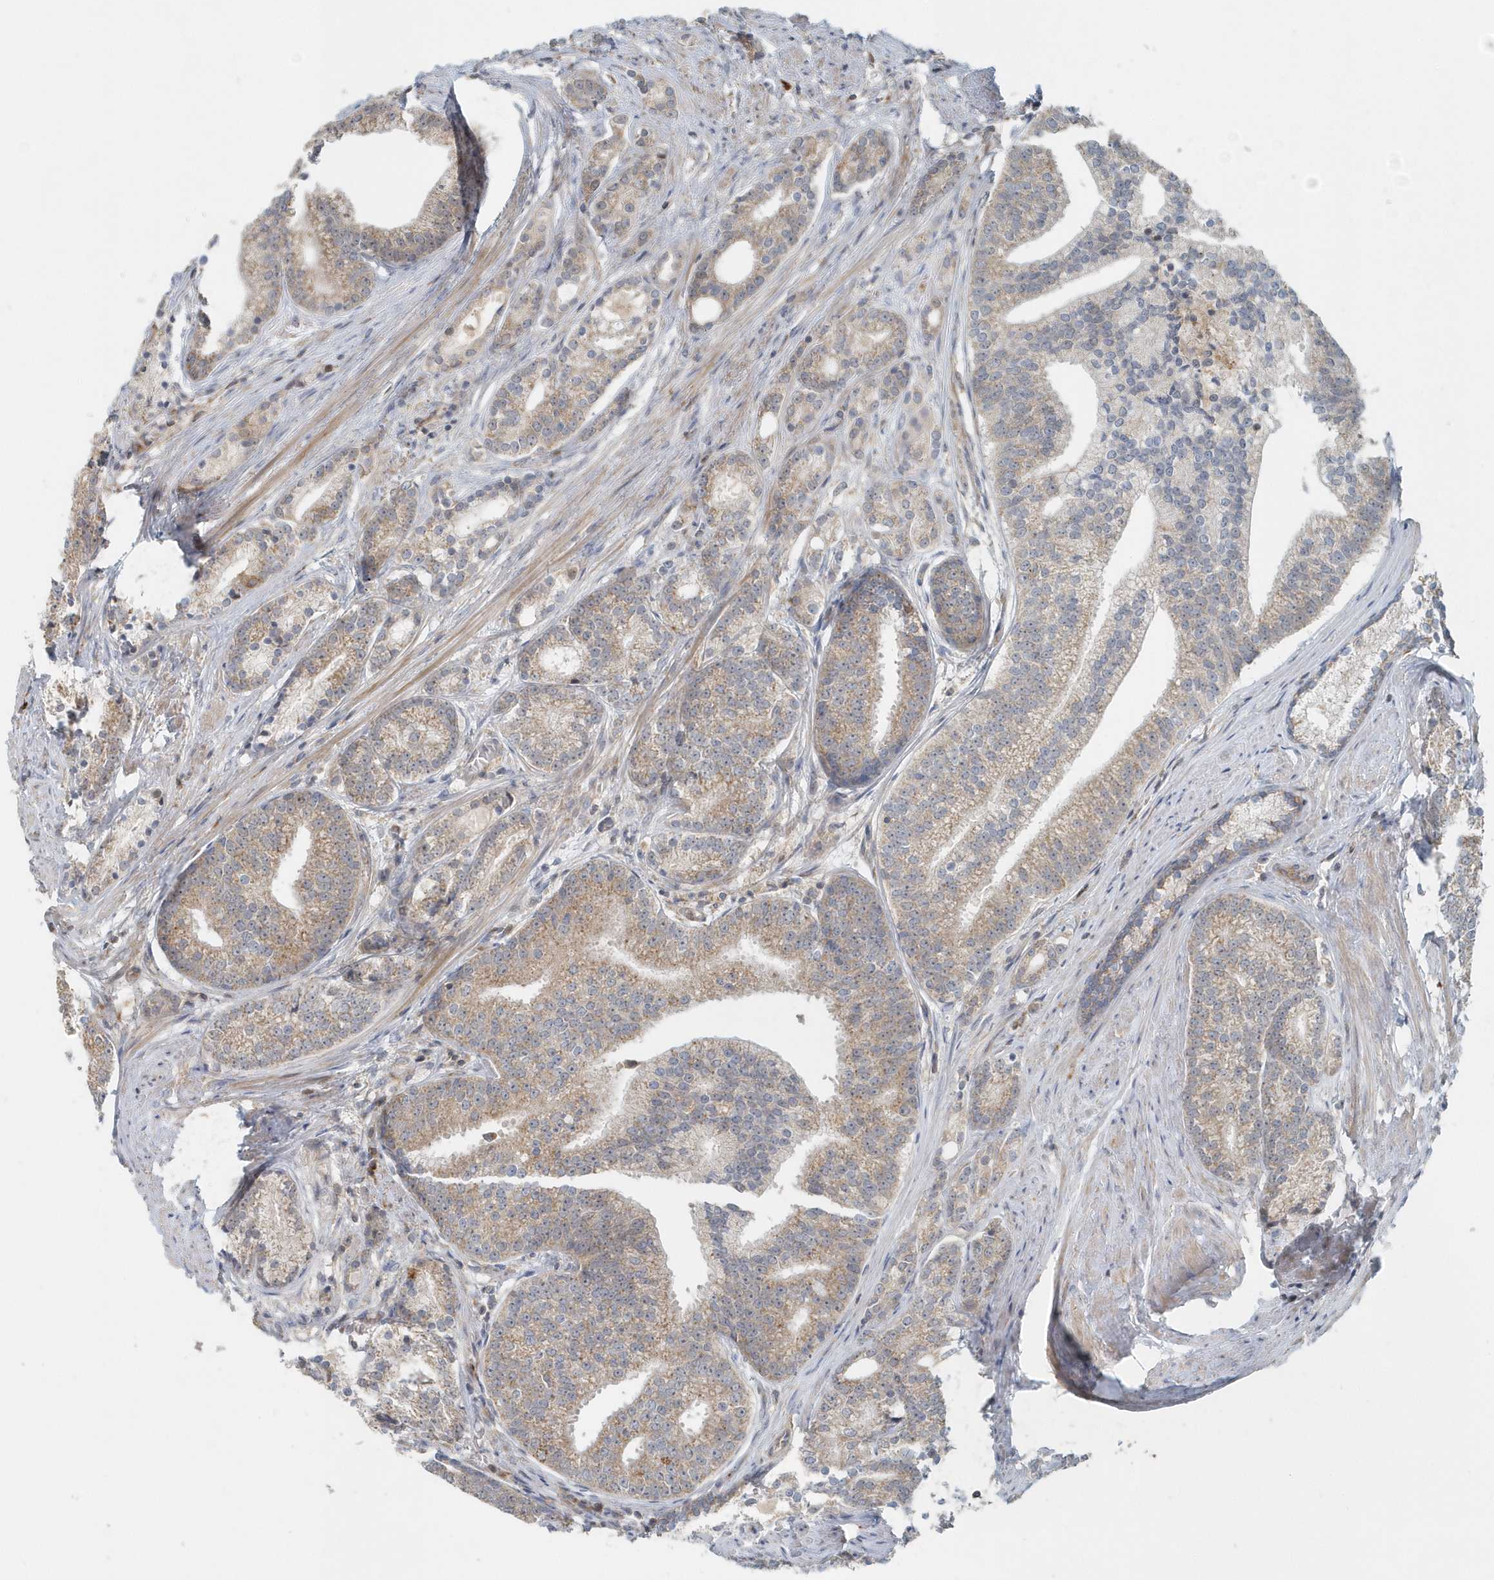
{"staining": {"intensity": "weak", "quantity": ">75%", "location": "cytoplasmic/membranous"}, "tissue": "prostate cancer", "cell_type": "Tumor cells", "image_type": "cancer", "snomed": [{"axis": "morphology", "description": "Adenocarcinoma, Low grade"}, {"axis": "topography", "description": "Prostate"}], "caption": "Human prostate cancer stained with a brown dye shows weak cytoplasmic/membranous positive positivity in approximately >75% of tumor cells.", "gene": "MMUT", "patient": {"sex": "male", "age": 71}}